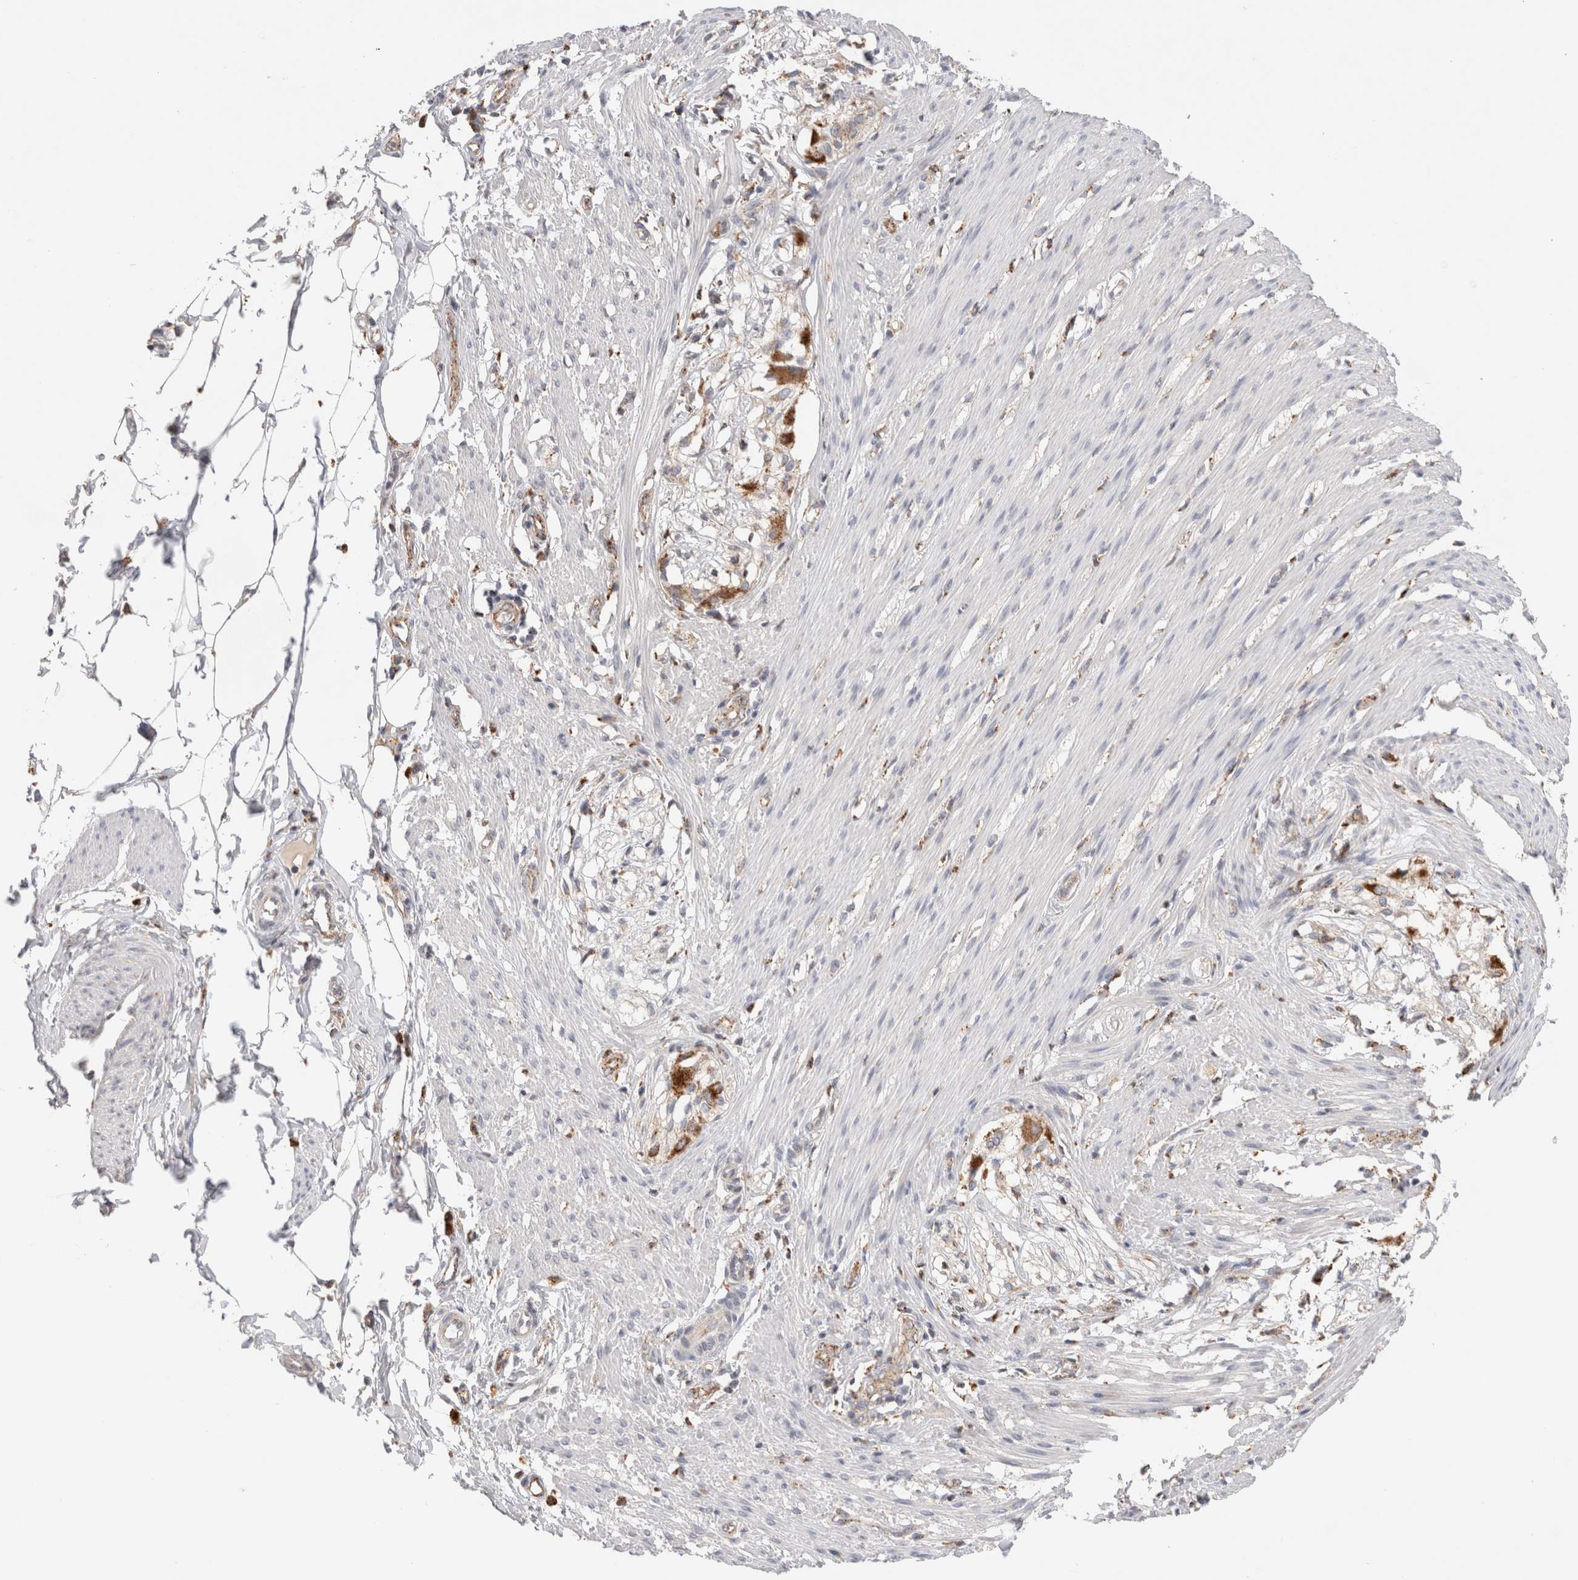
{"staining": {"intensity": "negative", "quantity": "none", "location": "none"}, "tissue": "smooth muscle", "cell_type": "Smooth muscle cells", "image_type": "normal", "snomed": [{"axis": "morphology", "description": "Normal tissue, NOS"}, {"axis": "morphology", "description": "Adenocarcinoma, NOS"}, {"axis": "topography", "description": "Smooth muscle"}, {"axis": "topography", "description": "Colon"}], "caption": "Immunohistochemistry image of normal smooth muscle stained for a protein (brown), which demonstrates no expression in smooth muscle cells. (Stains: DAB (3,3'-diaminobenzidine) IHC with hematoxylin counter stain, Microscopy: brightfield microscopy at high magnification).", "gene": "GNS", "patient": {"sex": "male", "age": 14}}